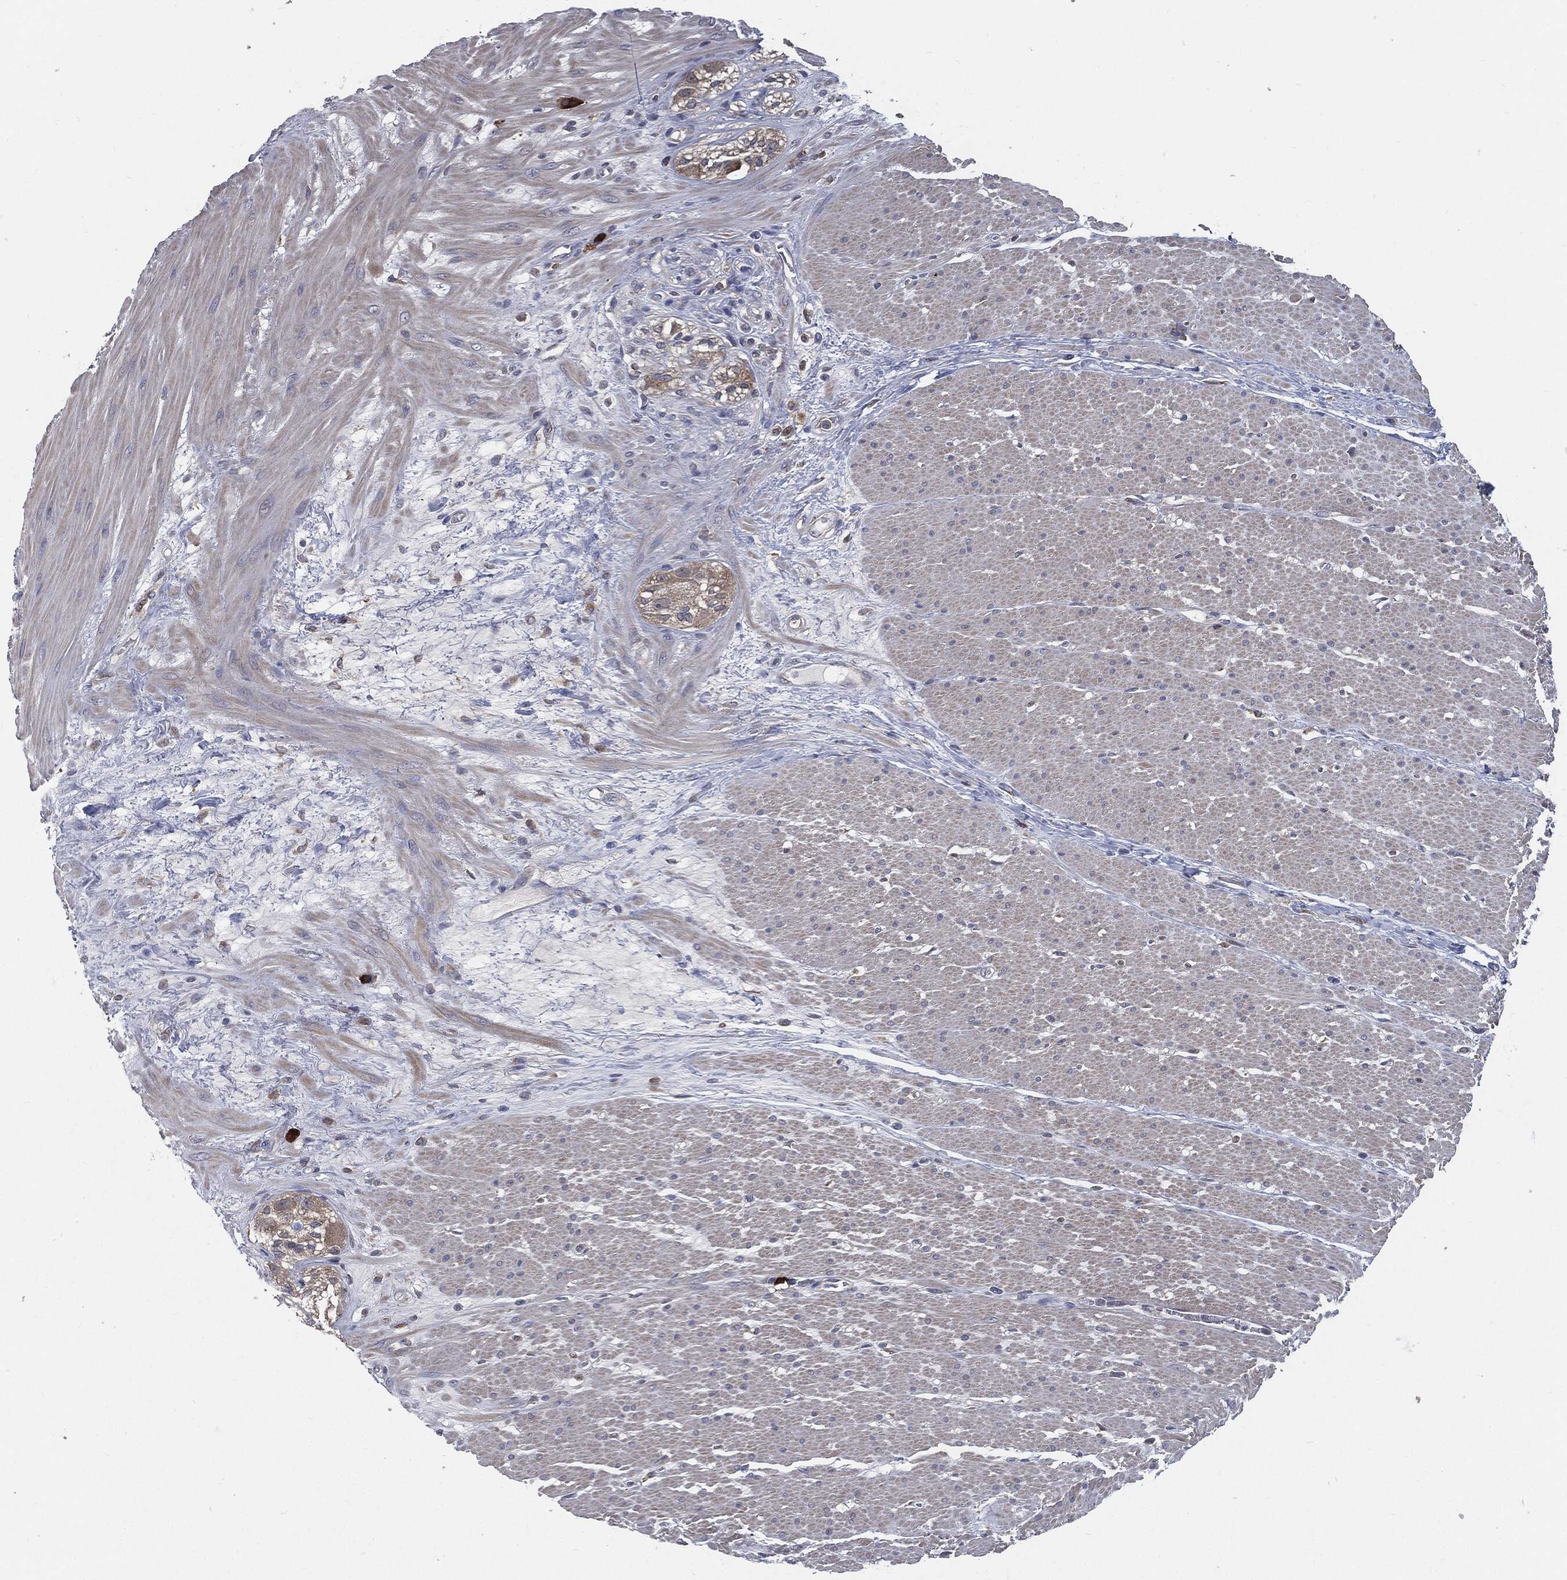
{"staining": {"intensity": "negative", "quantity": "none", "location": "none"}, "tissue": "smooth muscle", "cell_type": "Smooth muscle cells", "image_type": "normal", "snomed": [{"axis": "morphology", "description": "Normal tissue, NOS"}, {"axis": "topography", "description": "Soft tissue"}, {"axis": "topography", "description": "Smooth muscle"}], "caption": "Protein analysis of benign smooth muscle reveals no significant expression in smooth muscle cells. (DAB (3,3'-diaminobenzidine) immunohistochemistry (IHC) visualized using brightfield microscopy, high magnification).", "gene": "PRDX4", "patient": {"sex": "male", "age": 72}}